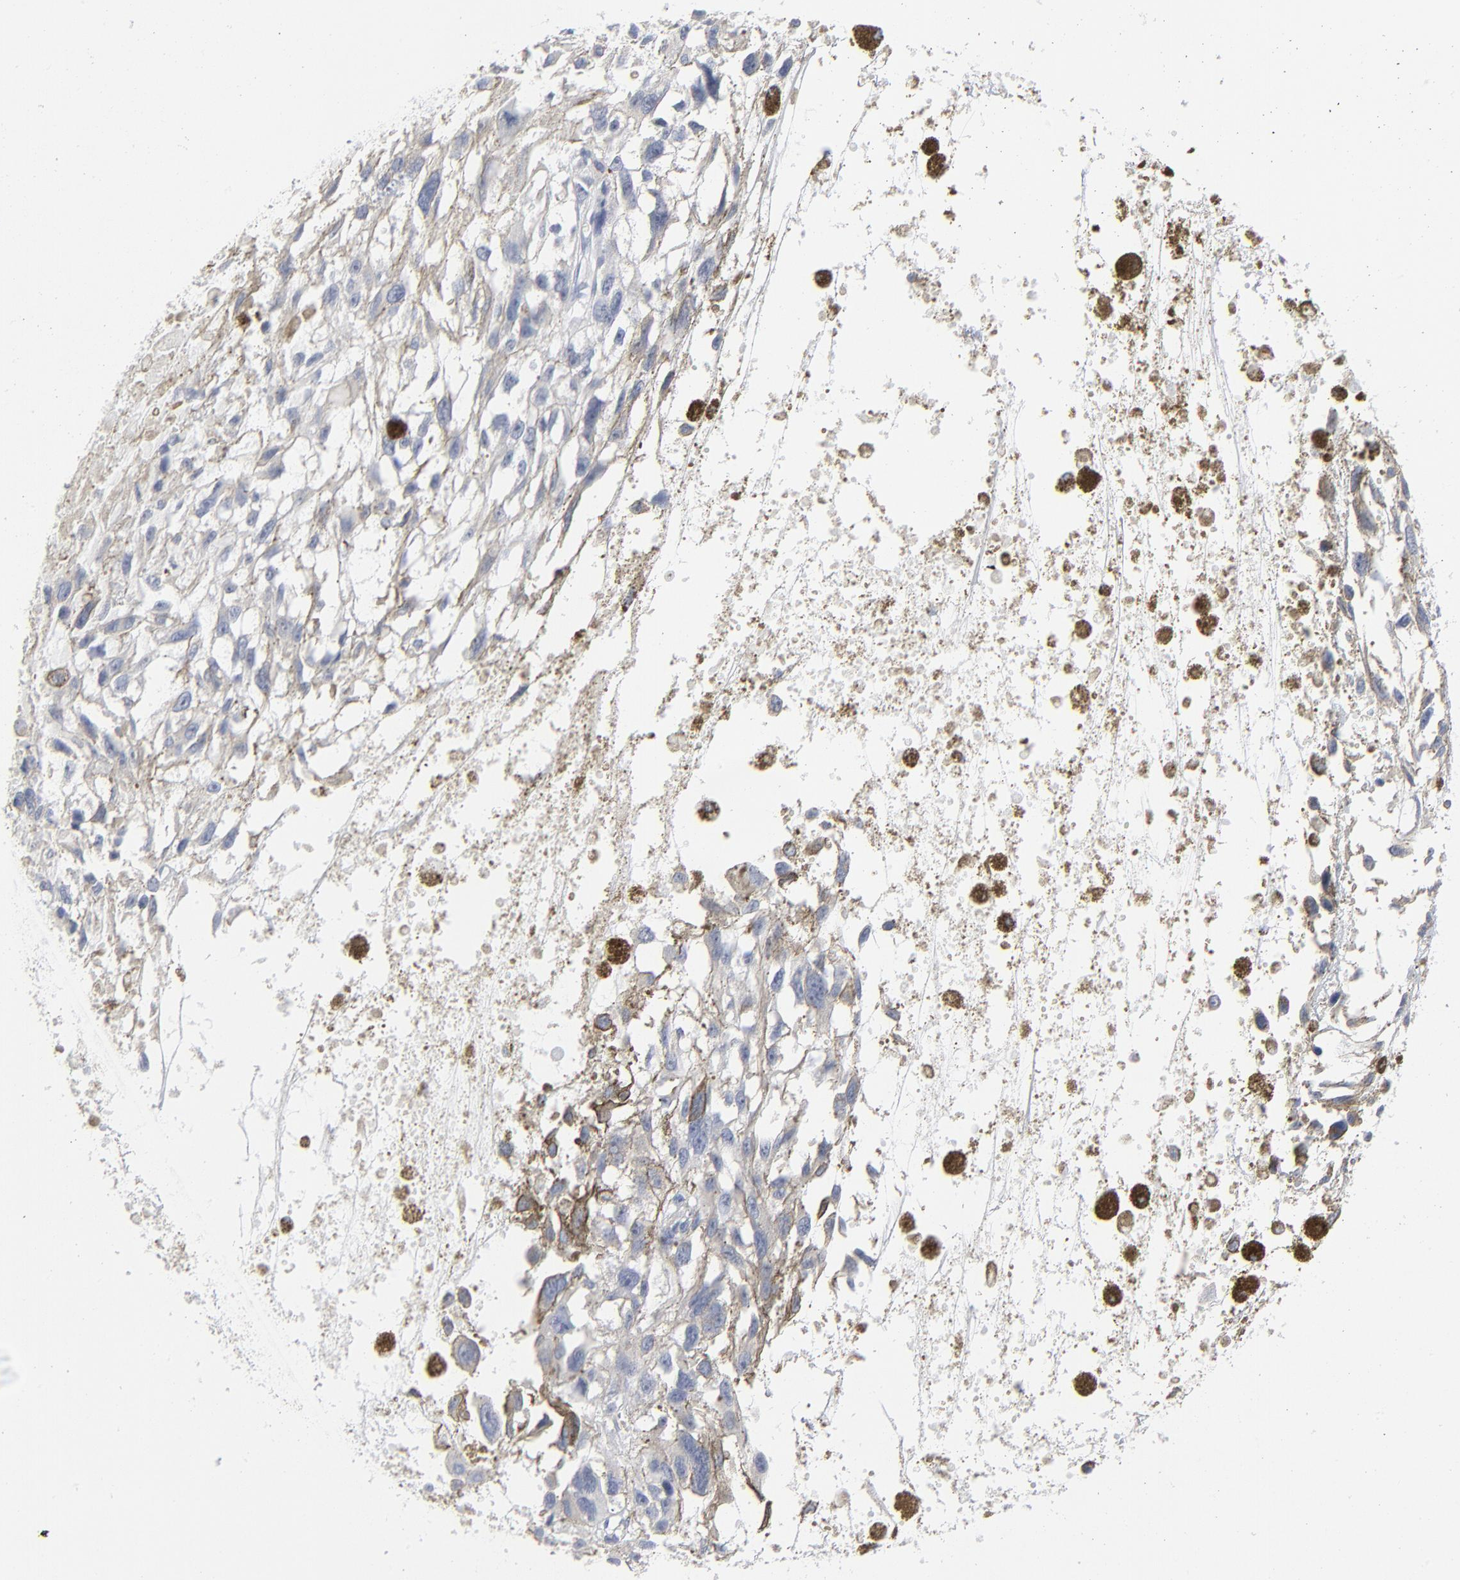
{"staining": {"intensity": "negative", "quantity": "none", "location": "none"}, "tissue": "melanoma", "cell_type": "Tumor cells", "image_type": "cancer", "snomed": [{"axis": "morphology", "description": "Malignant melanoma, Metastatic site"}, {"axis": "topography", "description": "Lymph node"}], "caption": "Immunohistochemistry photomicrograph of neoplastic tissue: melanoma stained with DAB (3,3'-diaminobenzidine) exhibits no significant protein positivity in tumor cells.", "gene": "PAGE1", "patient": {"sex": "male", "age": 59}}